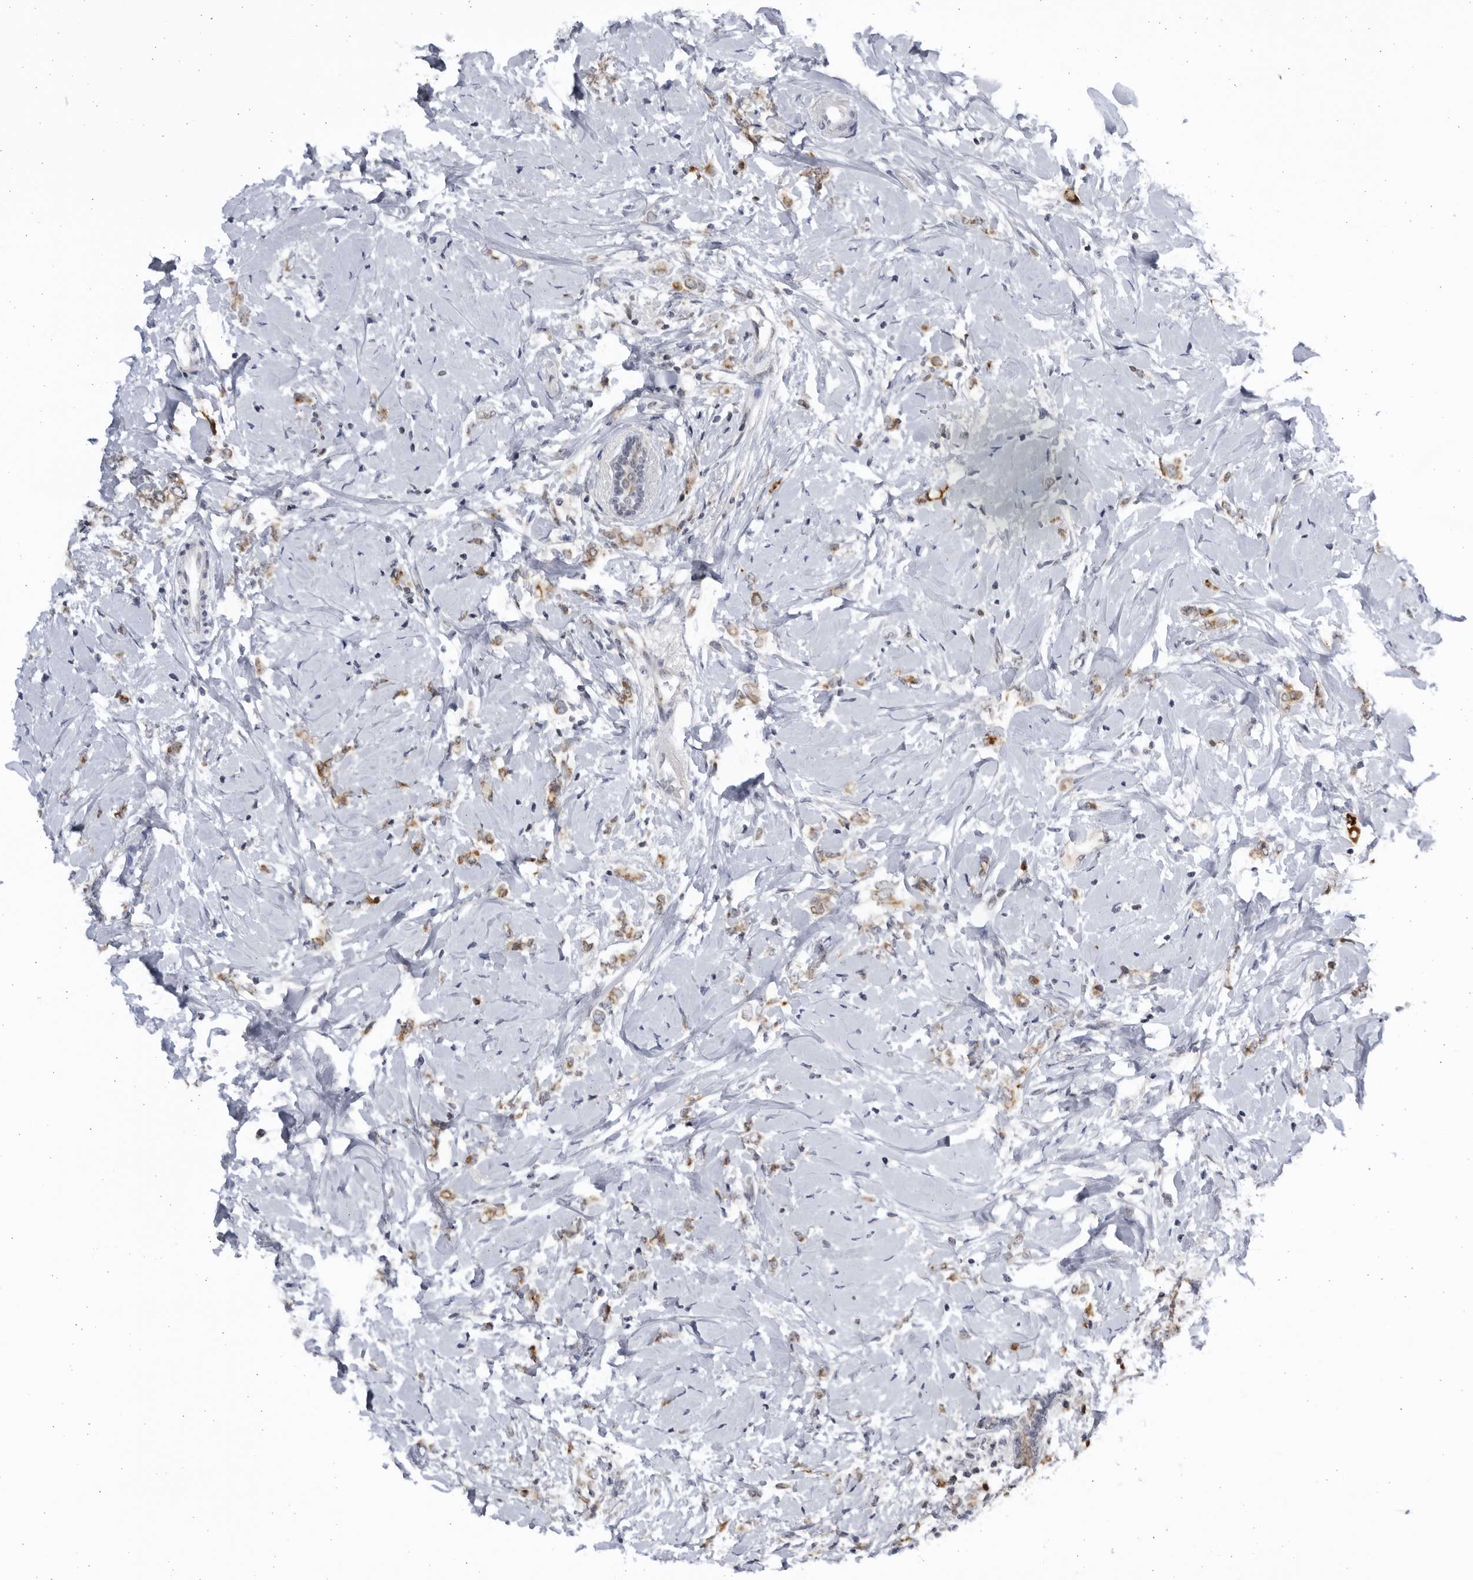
{"staining": {"intensity": "moderate", "quantity": ">75%", "location": "cytoplasmic/membranous"}, "tissue": "breast cancer", "cell_type": "Tumor cells", "image_type": "cancer", "snomed": [{"axis": "morphology", "description": "Normal tissue, NOS"}, {"axis": "morphology", "description": "Lobular carcinoma"}, {"axis": "topography", "description": "Breast"}], "caption": "A brown stain labels moderate cytoplasmic/membranous expression of a protein in human breast lobular carcinoma tumor cells. Using DAB (brown) and hematoxylin (blue) stains, captured at high magnification using brightfield microscopy.", "gene": "SLC25A22", "patient": {"sex": "female", "age": 47}}